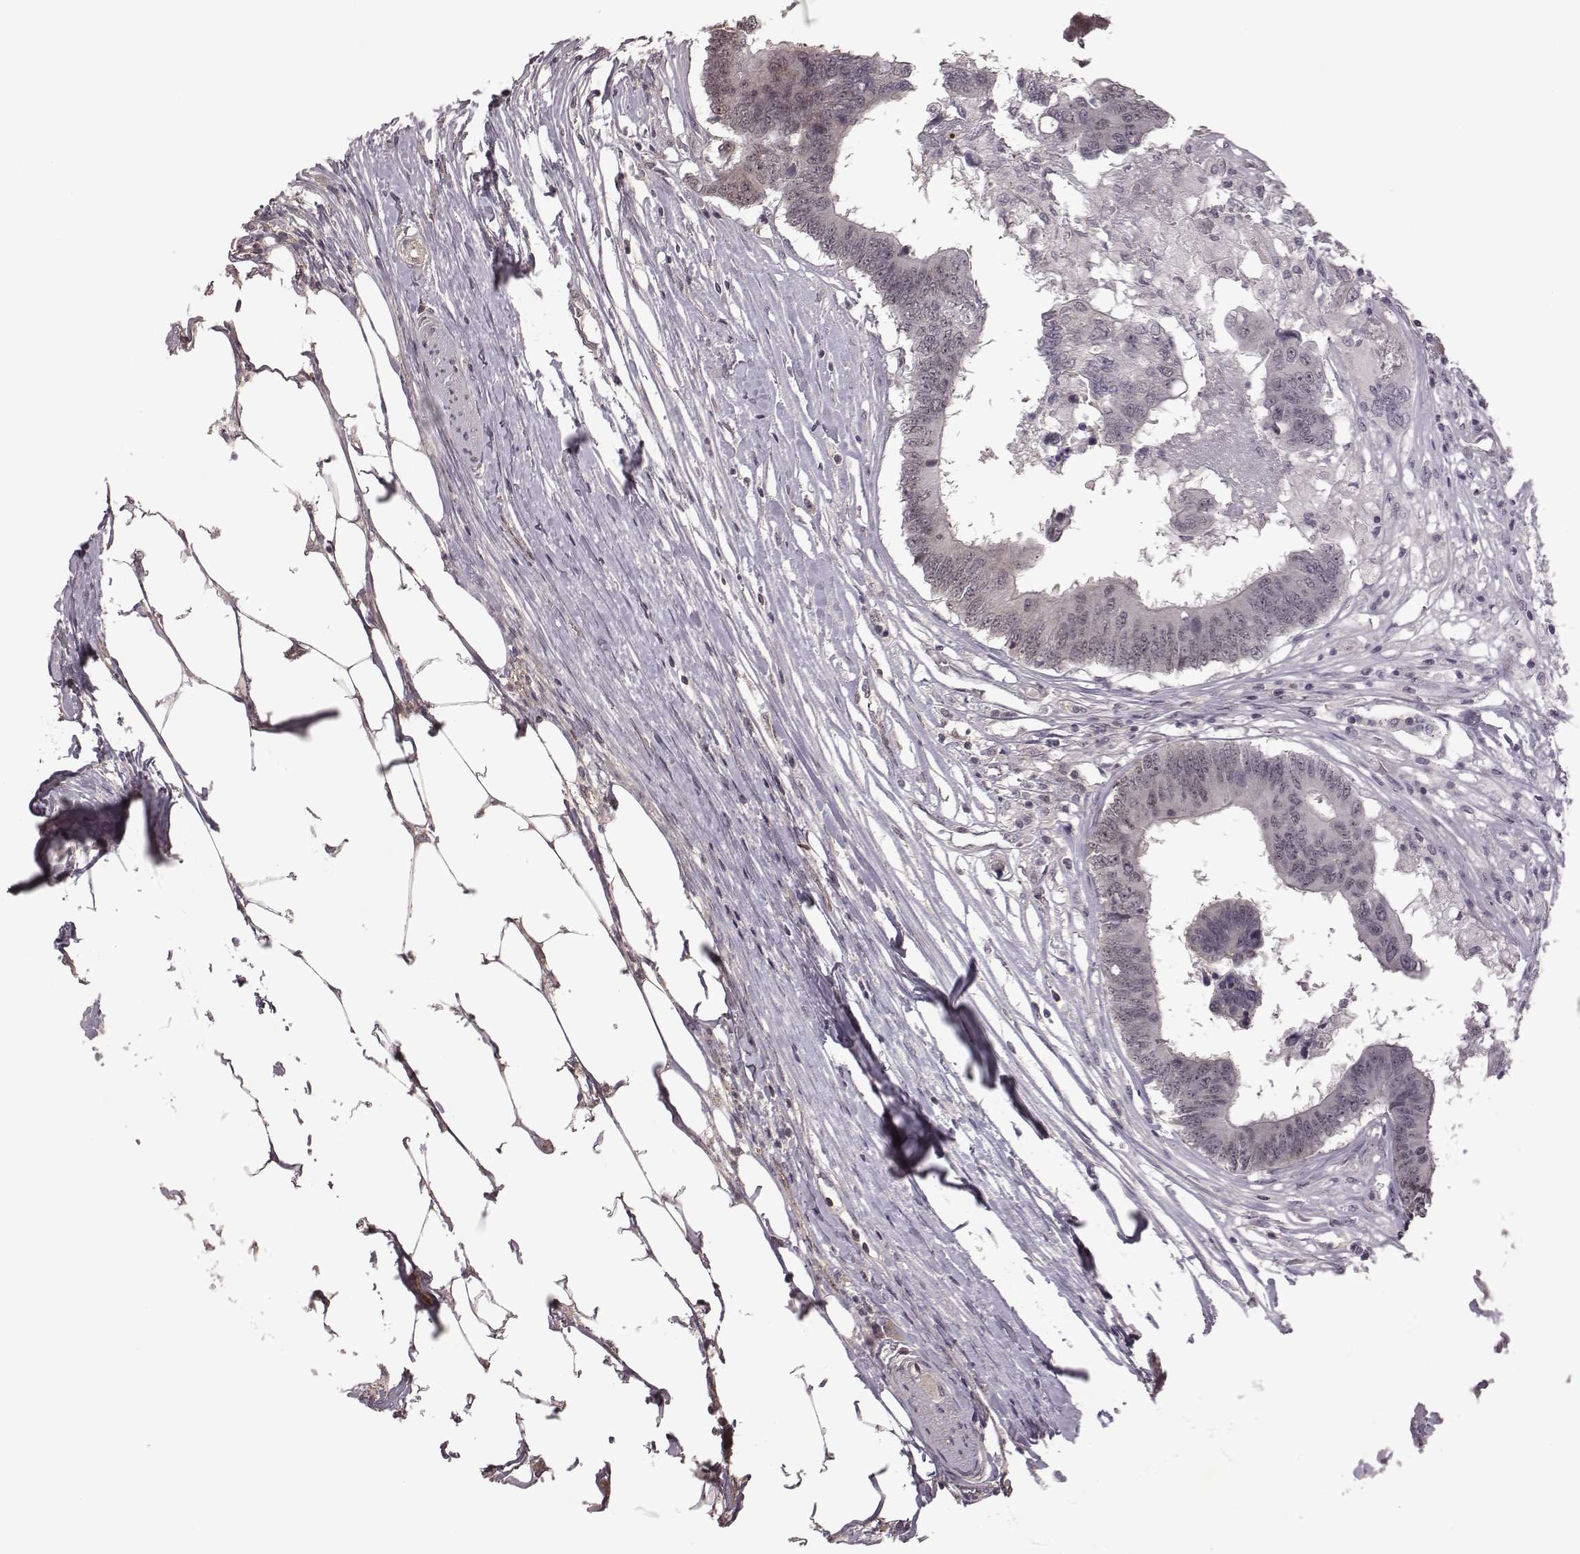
{"staining": {"intensity": "weak", "quantity": "<25%", "location": "cytoplasmic/membranous,nuclear"}, "tissue": "colorectal cancer", "cell_type": "Tumor cells", "image_type": "cancer", "snomed": [{"axis": "morphology", "description": "Adenocarcinoma, NOS"}, {"axis": "topography", "description": "Colon"}], "caption": "DAB (3,3'-diaminobenzidine) immunohistochemical staining of colorectal cancer (adenocarcinoma) shows no significant positivity in tumor cells. Nuclei are stained in blue.", "gene": "RPL3", "patient": {"sex": "female", "age": 48}}